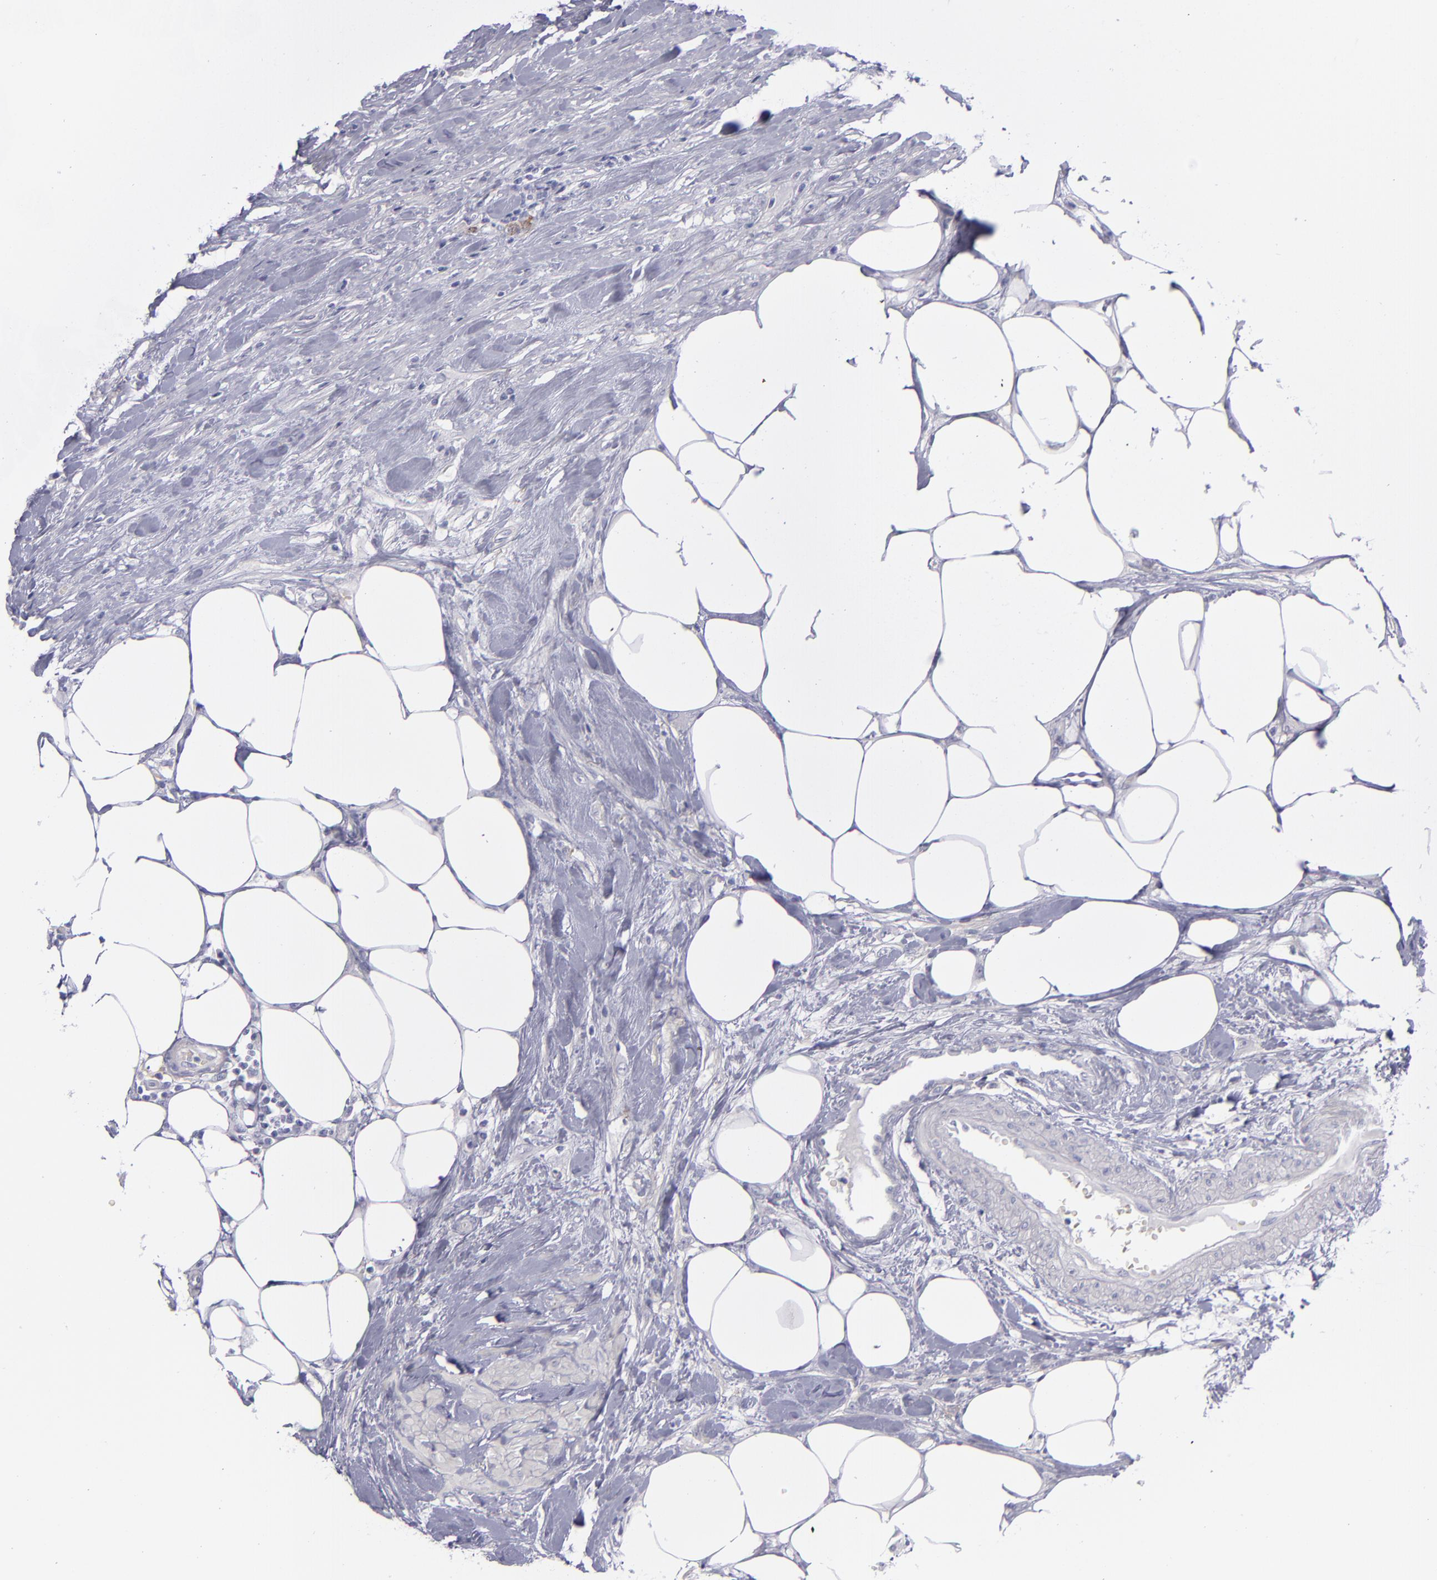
{"staining": {"intensity": "negative", "quantity": "none", "location": "none"}, "tissue": "urothelial cancer", "cell_type": "Tumor cells", "image_type": "cancer", "snomed": [{"axis": "morphology", "description": "Urothelial carcinoma, High grade"}, {"axis": "topography", "description": "Urinary bladder"}], "caption": "High-grade urothelial carcinoma was stained to show a protein in brown. There is no significant positivity in tumor cells.", "gene": "ANPEP", "patient": {"sex": "male", "age": 61}}